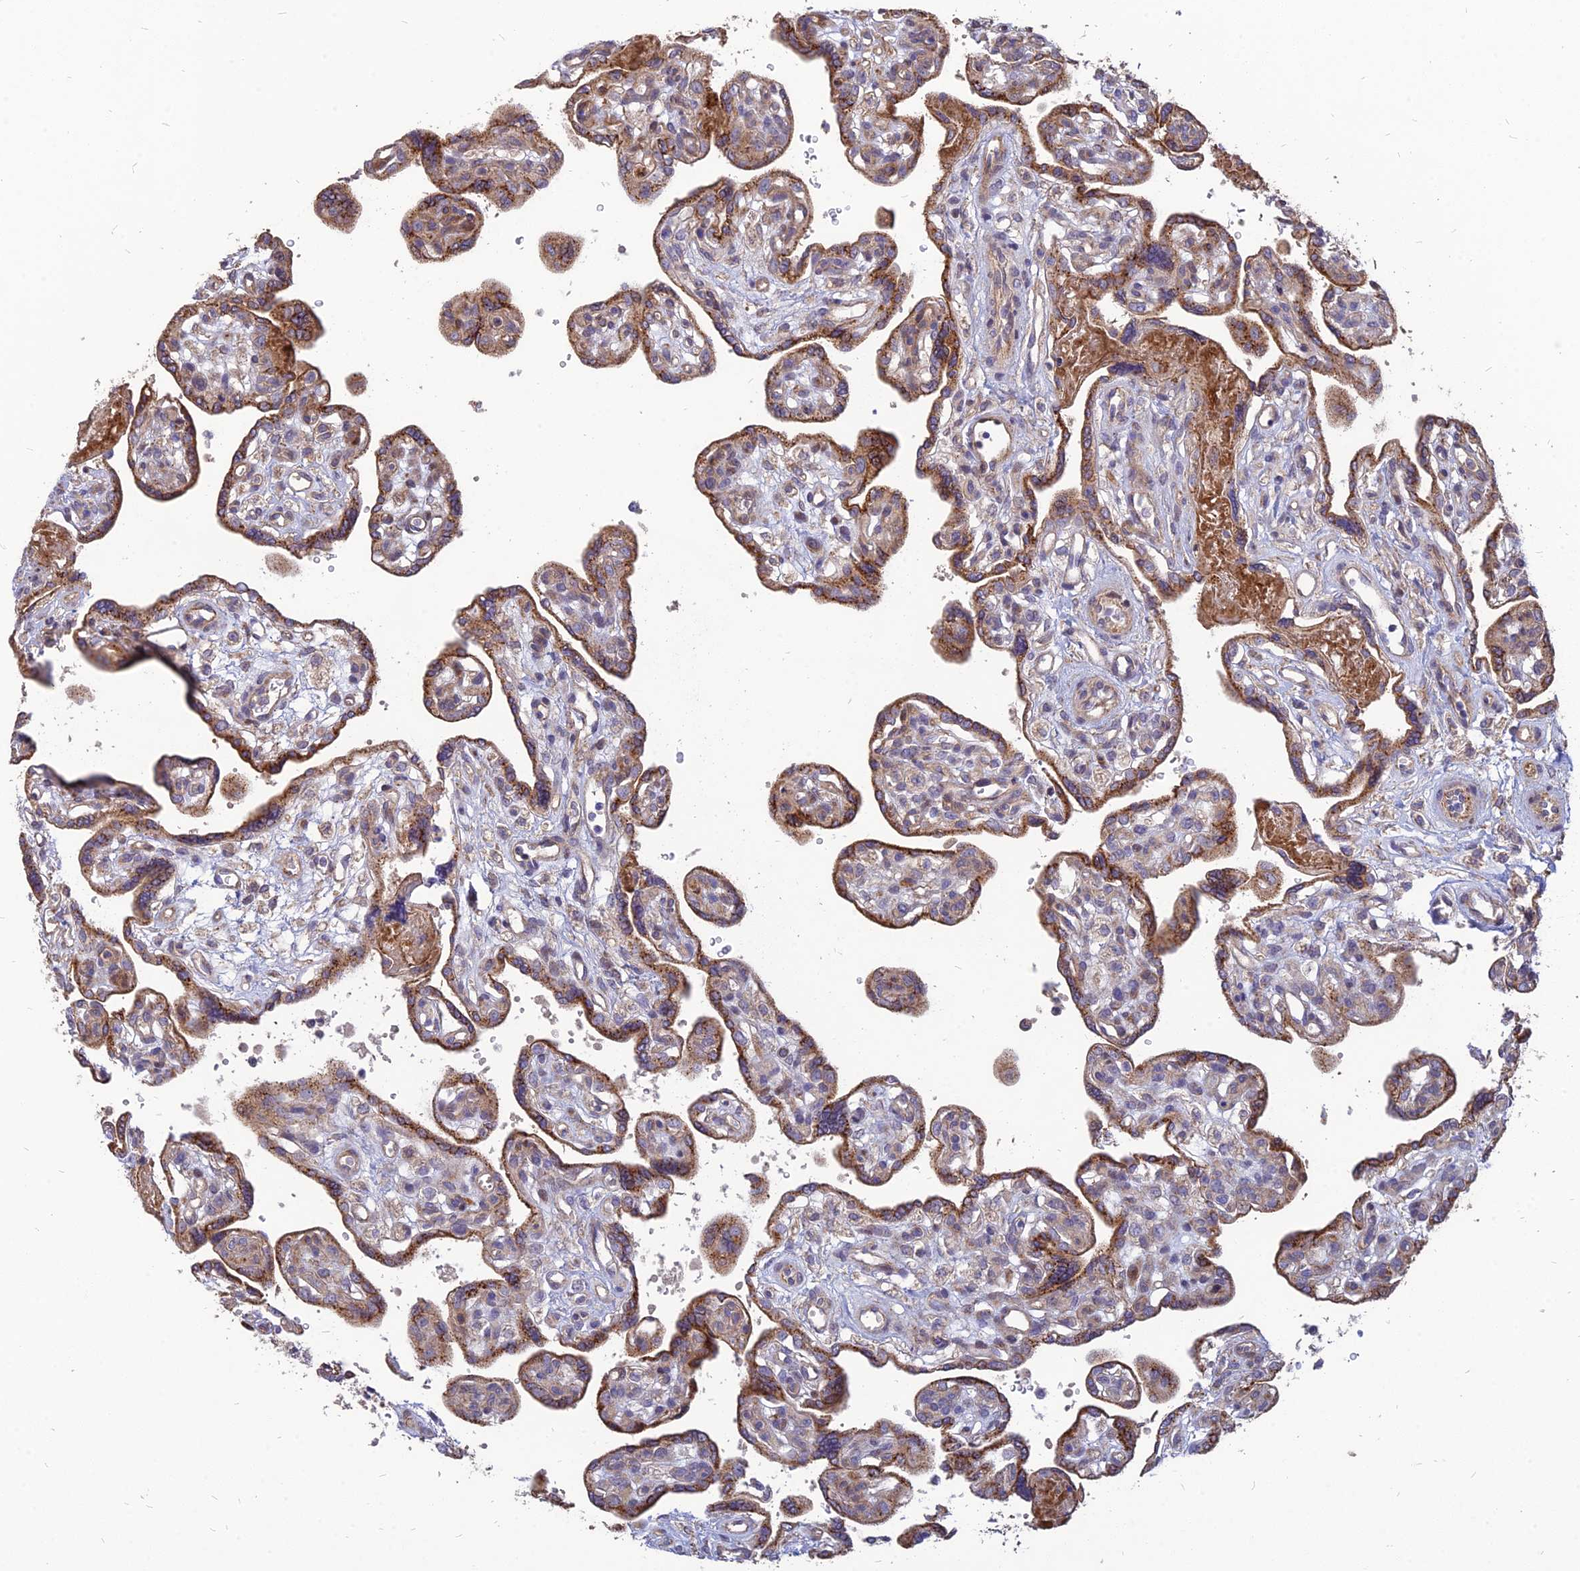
{"staining": {"intensity": "moderate", "quantity": "25%-75%", "location": "cytoplasmic/membranous"}, "tissue": "placenta", "cell_type": "Trophoblastic cells", "image_type": "normal", "snomed": [{"axis": "morphology", "description": "Normal tissue, NOS"}, {"axis": "topography", "description": "Placenta"}], "caption": "Benign placenta displays moderate cytoplasmic/membranous staining in approximately 25%-75% of trophoblastic cells Nuclei are stained in blue..", "gene": "ST3GAL6", "patient": {"sex": "female", "age": 39}}